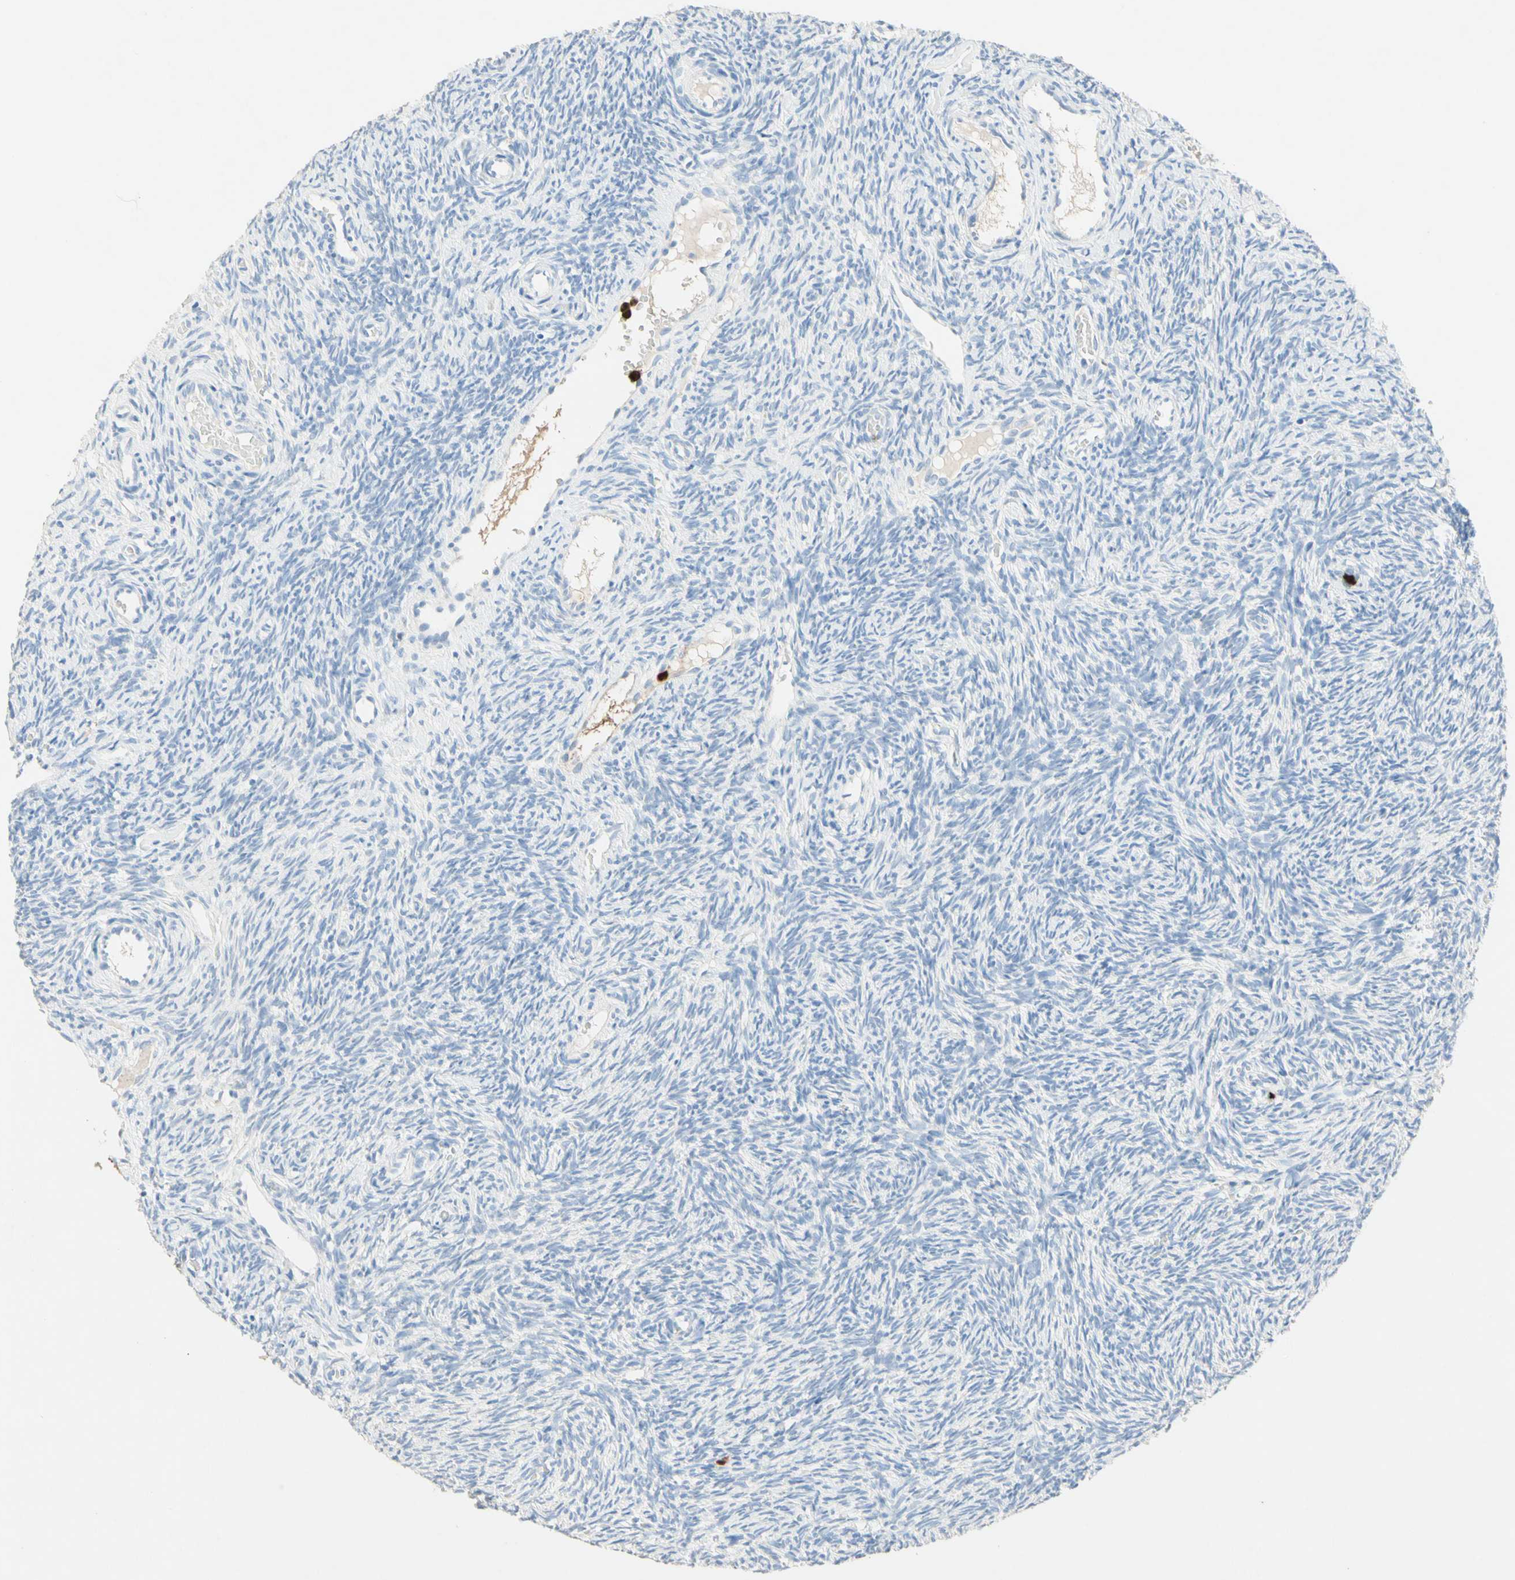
{"staining": {"intensity": "negative", "quantity": "none", "location": "none"}, "tissue": "ovary", "cell_type": "Ovarian stroma cells", "image_type": "normal", "snomed": [{"axis": "morphology", "description": "Normal tissue, NOS"}, {"axis": "topography", "description": "Ovary"}], "caption": "The immunohistochemistry histopathology image has no significant staining in ovarian stroma cells of ovary. Nuclei are stained in blue.", "gene": "NFKBIZ", "patient": {"sex": "female", "age": 35}}